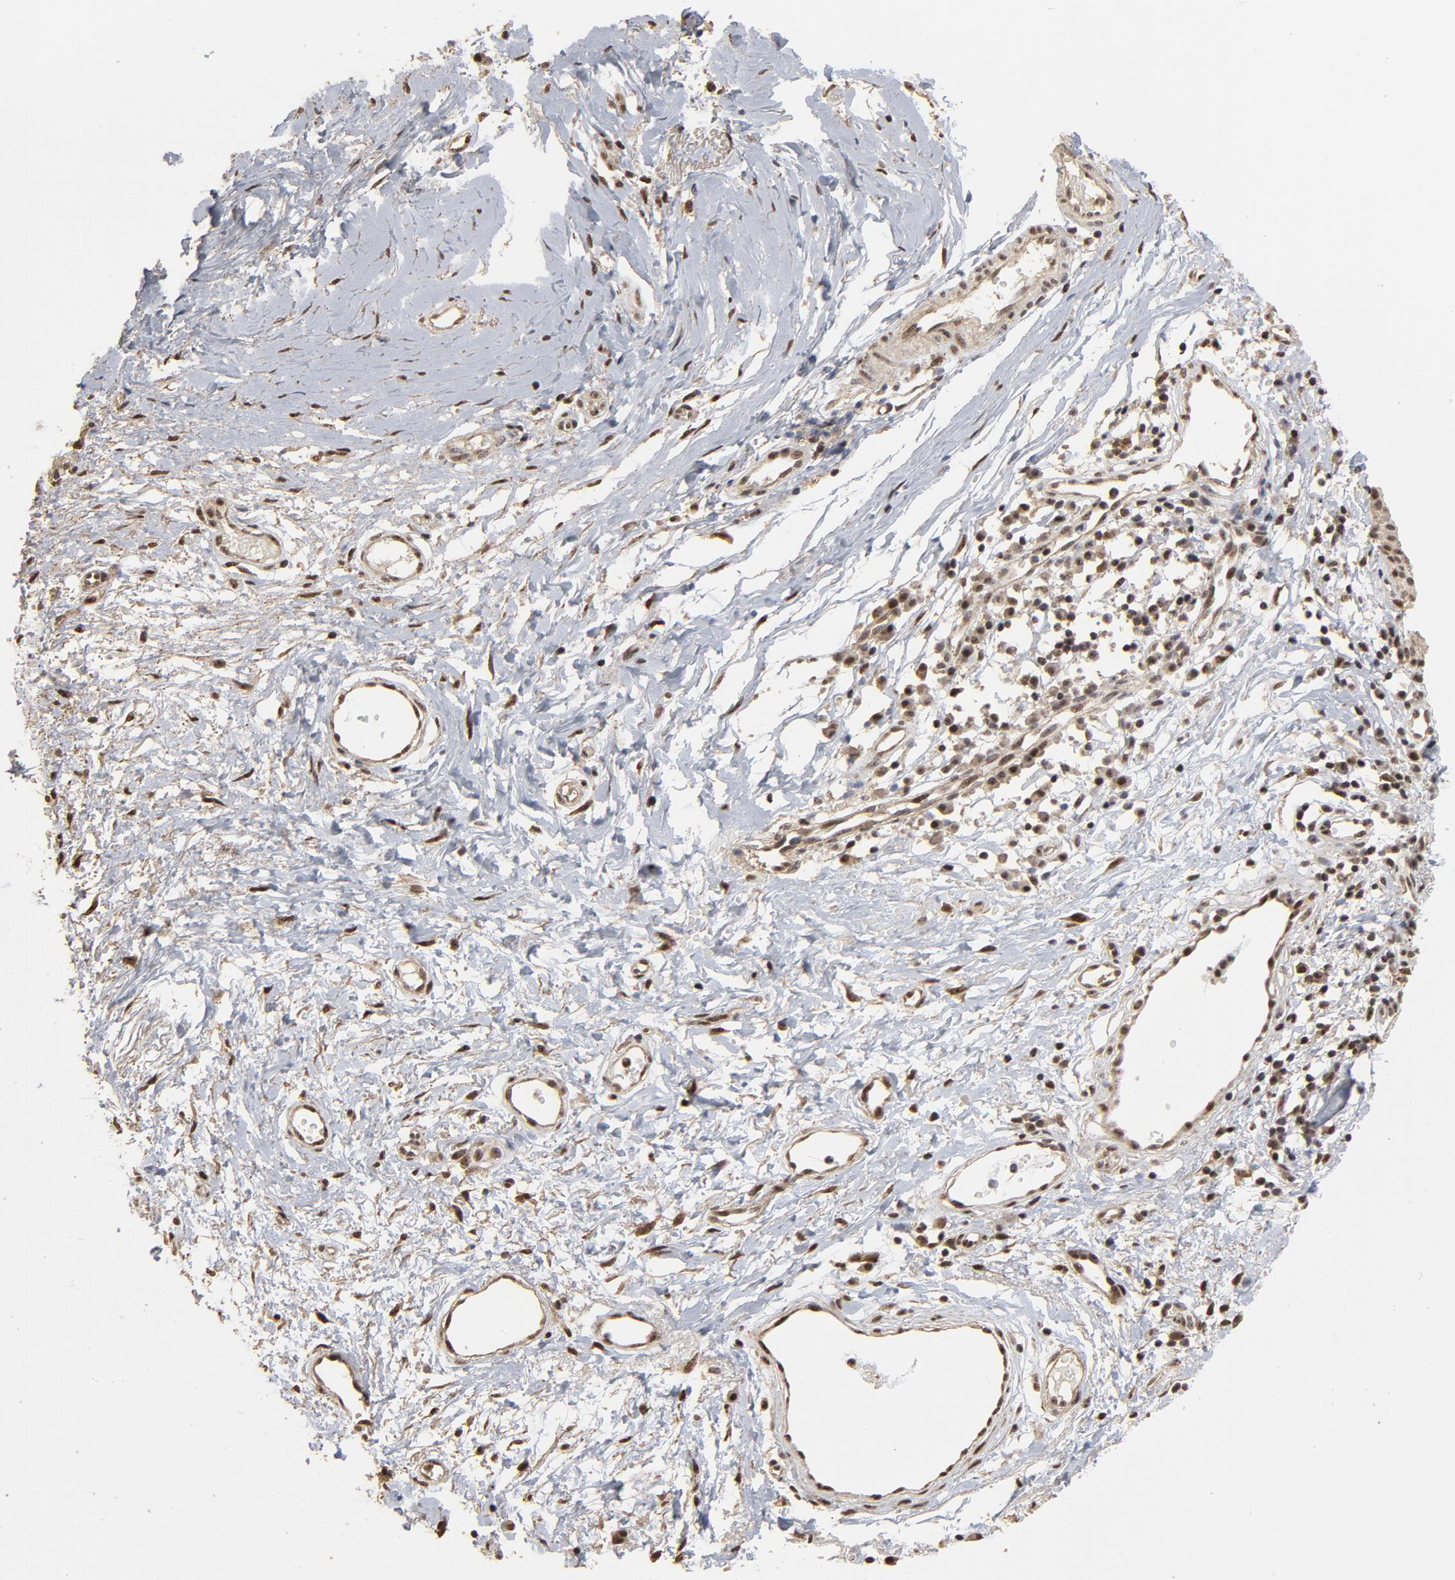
{"staining": {"intensity": "strong", "quantity": ">75%", "location": "cytoplasmic/membranous,nuclear"}, "tissue": "nasopharynx", "cell_type": "Respiratory epithelial cells", "image_type": "normal", "snomed": [{"axis": "morphology", "description": "Normal tissue, NOS"}, {"axis": "morphology", "description": "Basal cell carcinoma"}, {"axis": "topography", "description": "Cartilage tissue"}, {"axis": "topography", "description": "Nasopharynx"}, {"axis": "topography", "description": "Oral tissue"}], "caption": "Nasopharynx stained with DAB IHC demonstrates high levels of strong cytoplasmic/membranous,nuclear staining in about >75% of respiratory epithelial cells. The staining was performed using DAB (3,3'-diaminobenzidine), with brown indicating positive protein expression. Nuclei are stained blue with hematoxylin.", "gene": "TP53RK", "patient": {"sex": "female", "age": 77}}